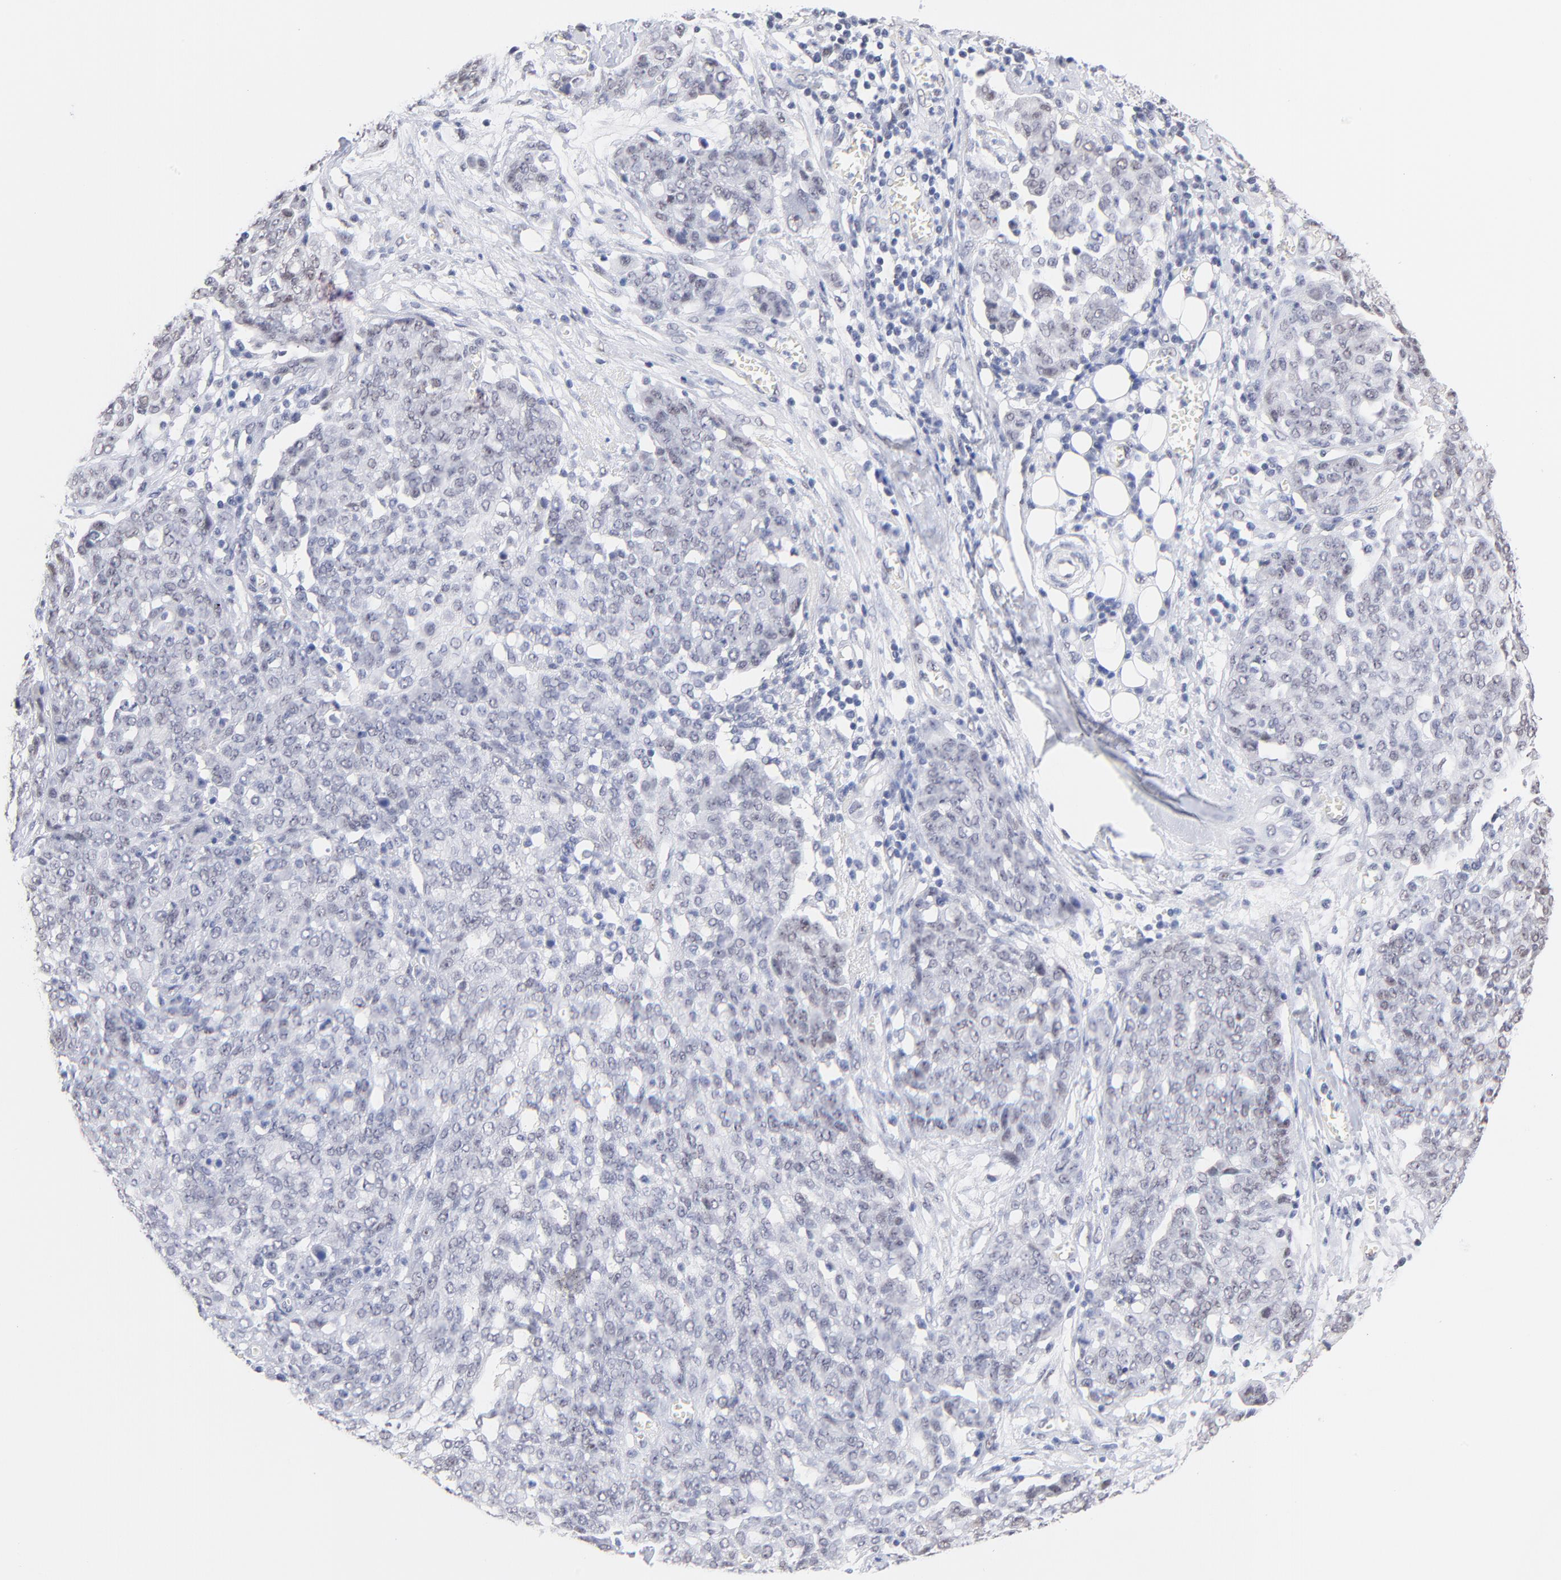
{"staining": {"intensity": "negative", "quantity": "none", "location": "none"}, "tissue": "ovarian cancer", "cell_type": "Tumor cells", "image_type": "cancer", "snomed": [{"axis": "morphology", "description": "Cystadenocarcinoma, serous, NOS"}, {"axis": "topography", "description": "Soft tissue"}, {"axis": "topography", "description": "Ovary"}], "caption": "Photomicrograph shows no significant protein expression in tumor cells of serous cystadenocarcinoma (ovarian).", "gene": "ZNF74", "patient": {"sex": "female", "age": 57}}